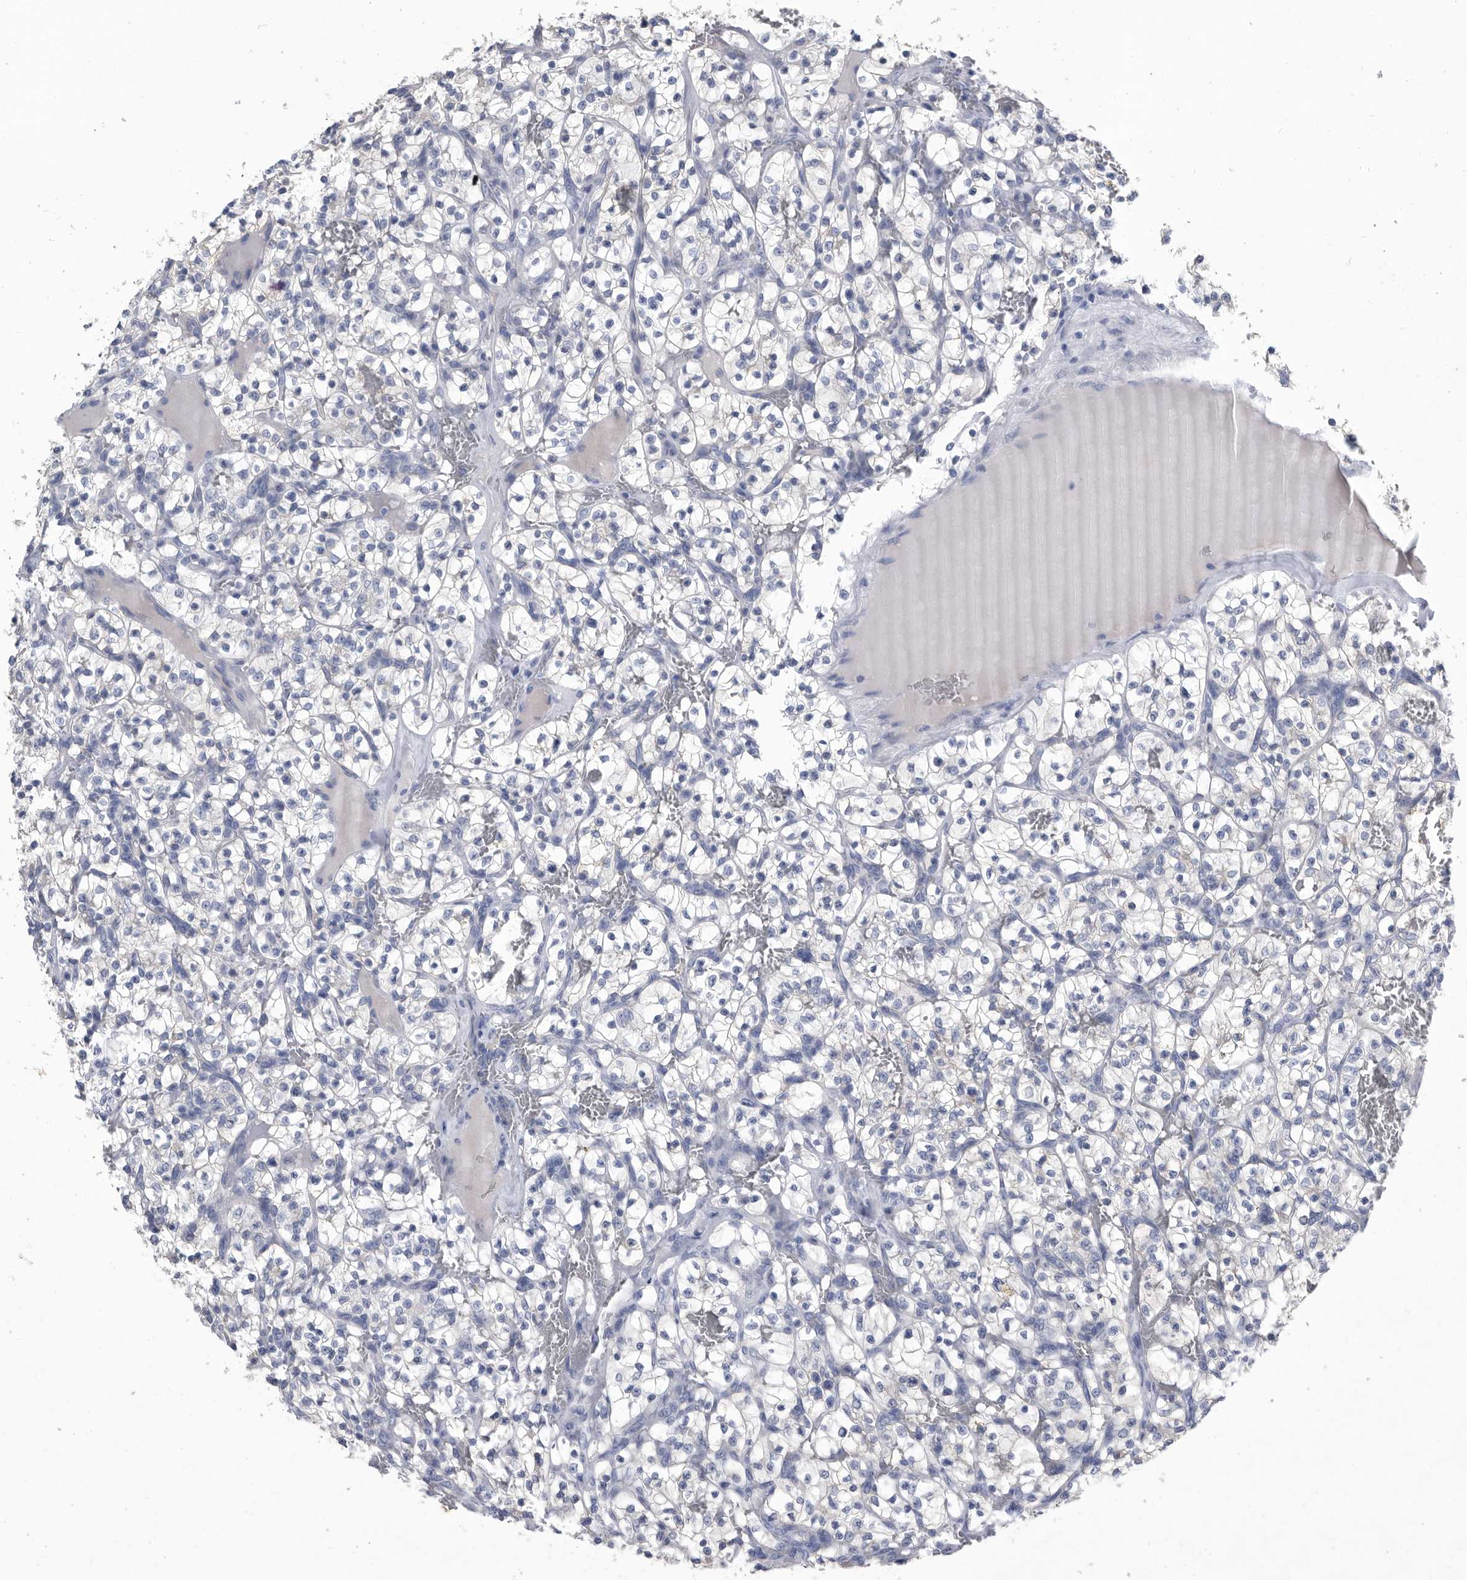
{"staining": {"intensity": "negative", "quantity": "none", "location": "none"}, "tissue": "renal cancer", "cell_type": "Tumor cells", "image_type": "cancer", "snomed": [{"axis": "morphology", "description": "Adenocarcinoma, NOS"}, {"axis": "topography", "description": "Kidney"}], "caption": "Protein analysis of renal cancer (adenocarcinoma) reveals no significant expression in tumor cells.", "gene": "BTBD6", "patient": {"sex": "female", "age": 57}}